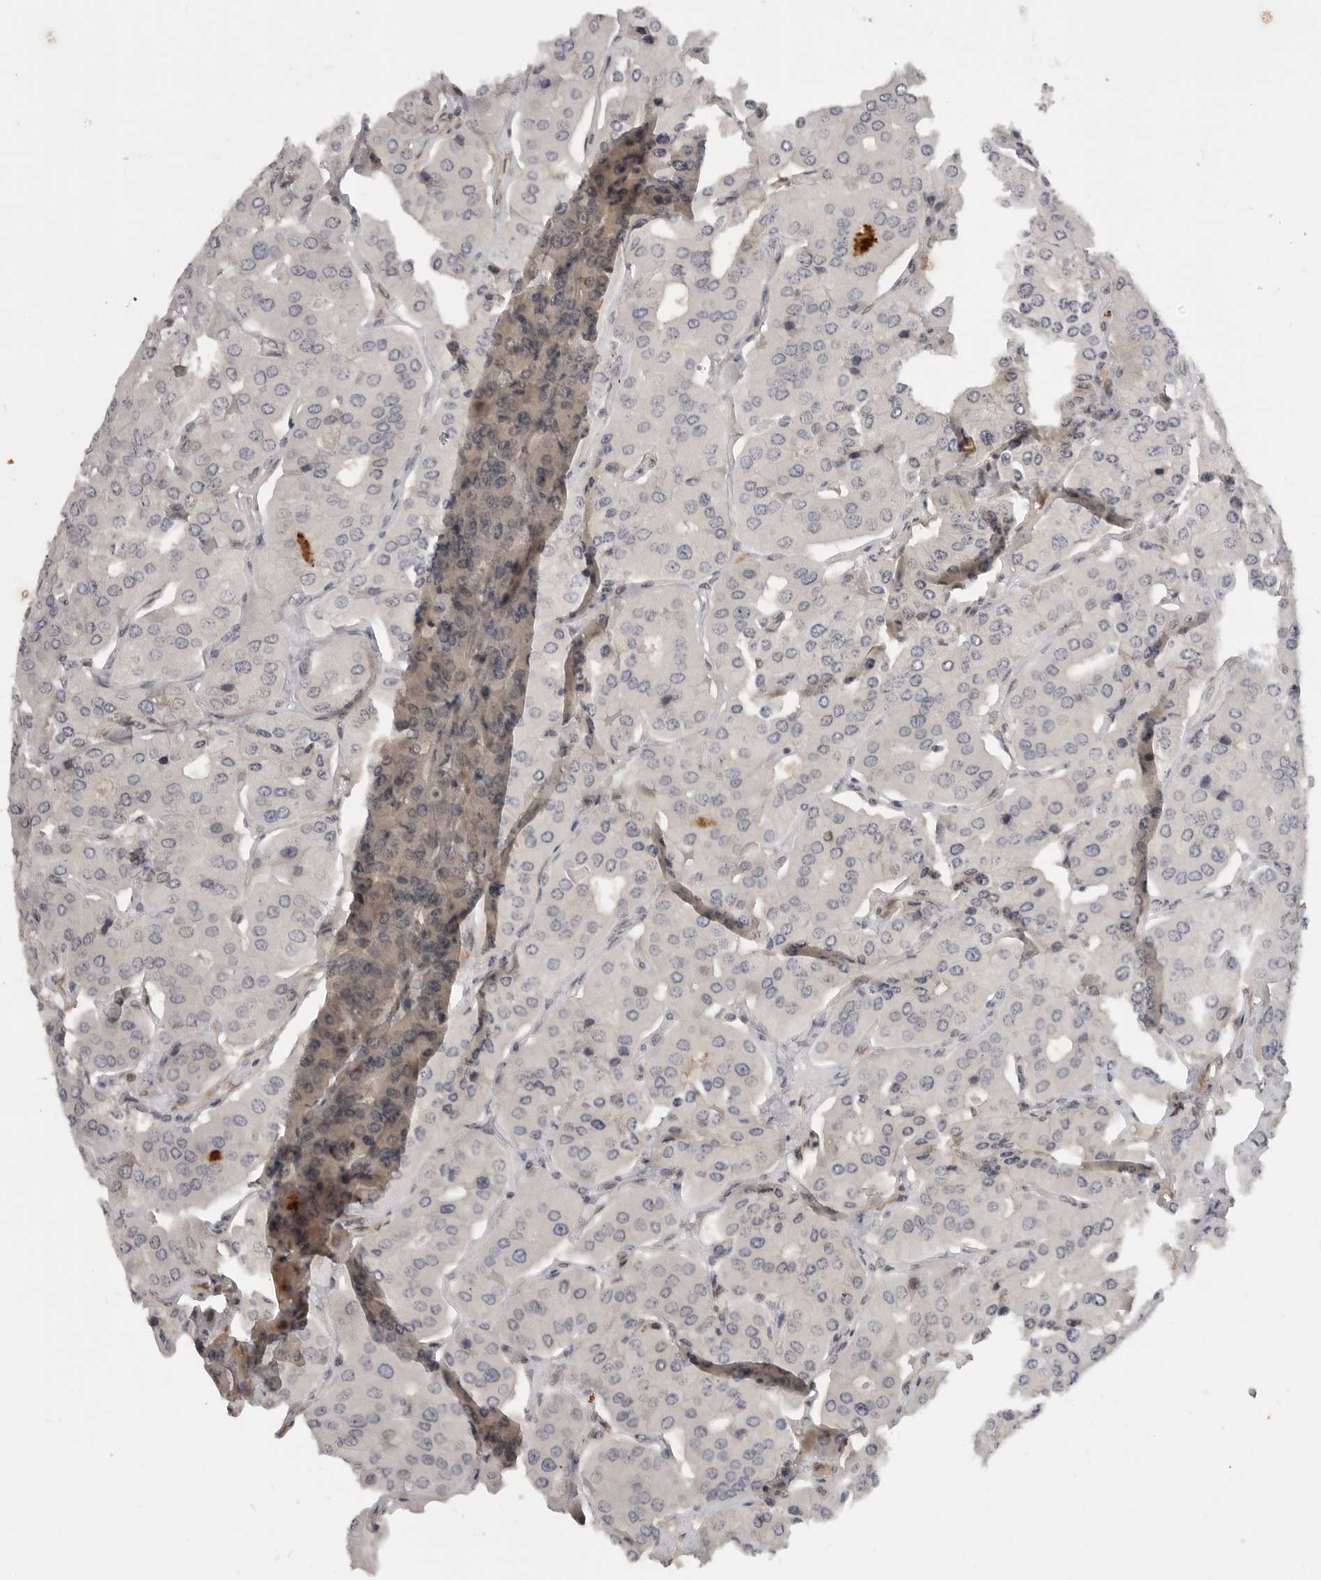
{"staining": {"intensity": "weak", "quantity": "<25%", "location": "nuclear"}, "tissue": "parathyroid gland", "cell_type": "Glandular cells", "image_type": "normal", "snomed": [{"axis": "morphology", "description": "Normal tissue, NOS"}, {"axis": "morphology", "description": "Adenoma, NOS"}, {"axis": "topography", "description": "Parathyroid gland"}], "caption": "Immunohistochemical staining of normal human parathyroid gland exhibits no significant staining in glandular cells. The staining was performed using DAB to visualize the protein expression in brown, while the nuclei were stained in blue with hematoxylin (Magnification: 20x).", "gene": "CEP295NL", "patient": {"sex": "female", "age": 86}}